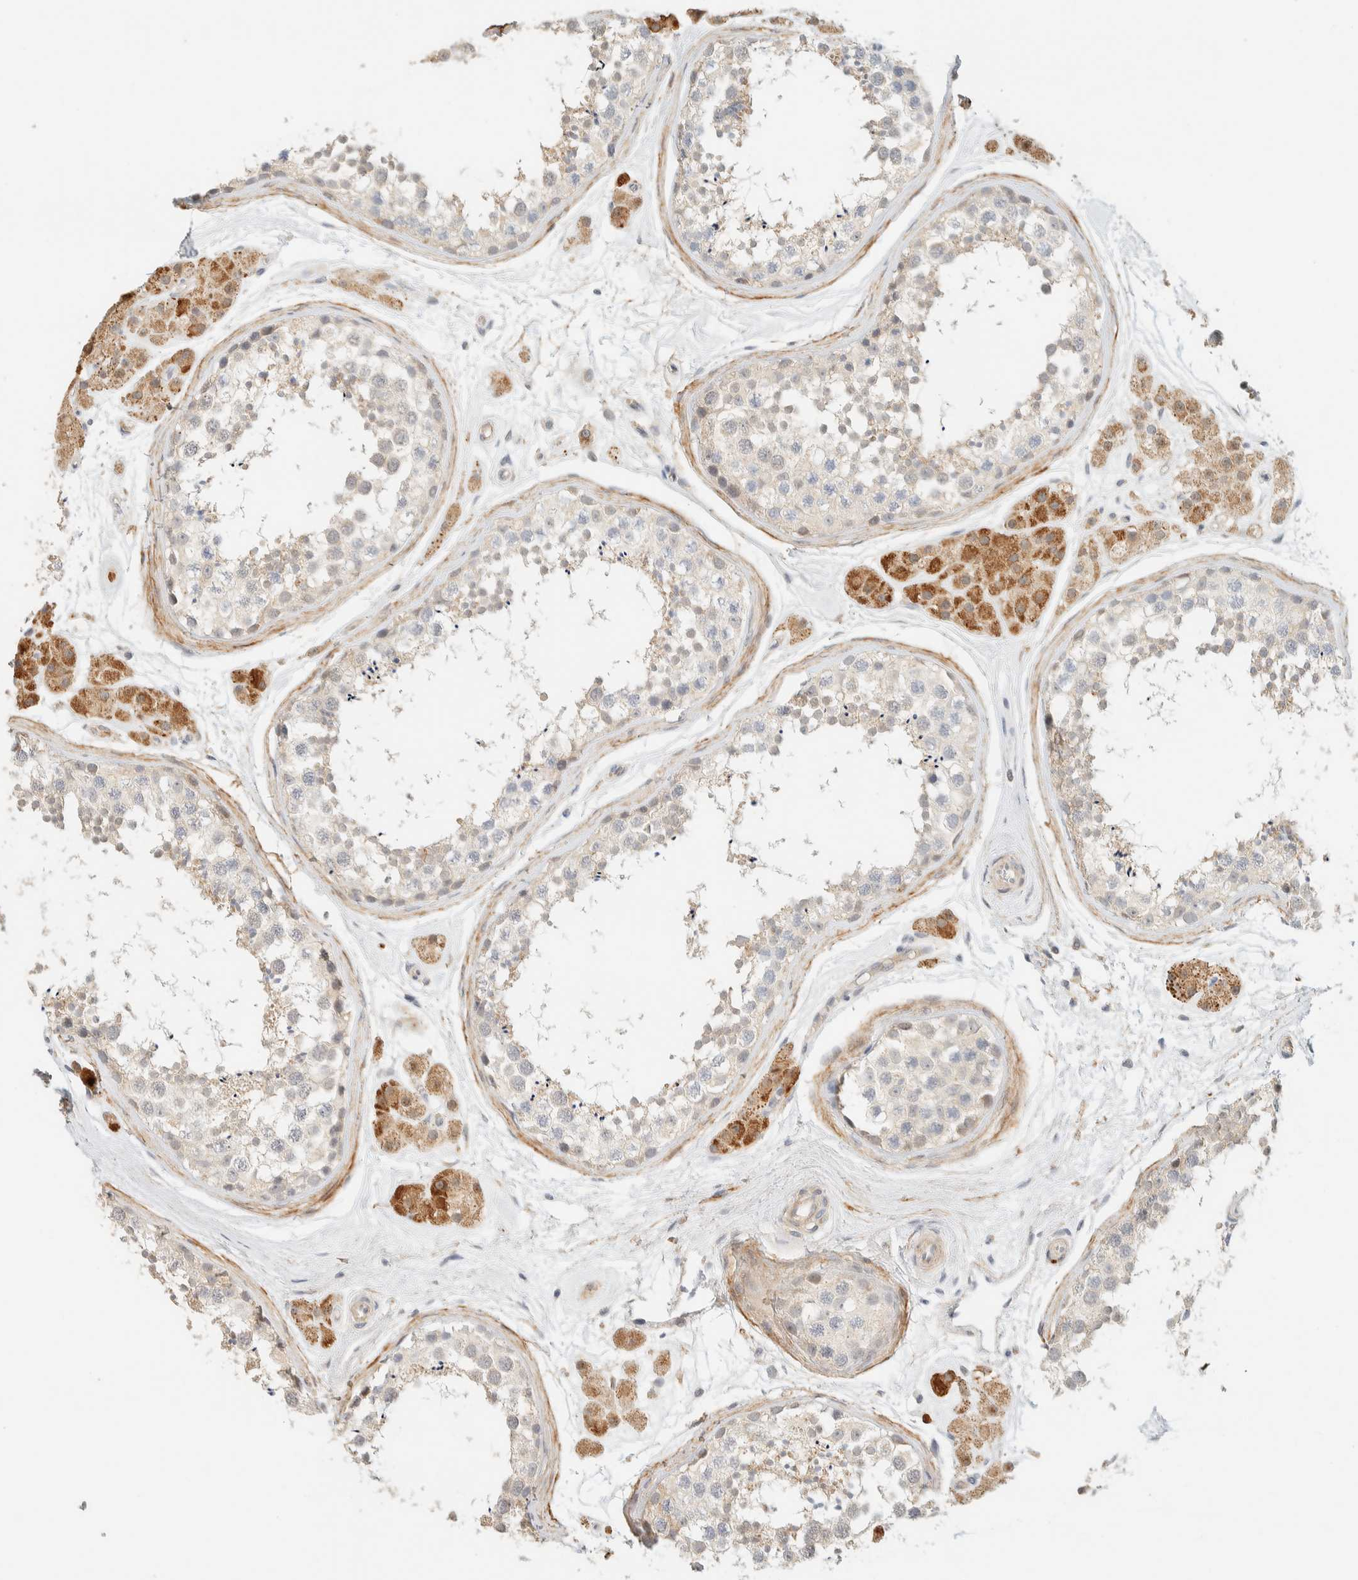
{"staining": {"intensity": "negative", "quantity": "none", "location": "none"}, "tissue": "testis", "cell_type": "Cells in seminiferous ducts", "image_type": "normal", "snomed": [{"axis": "morphology", "description": "Normal tissue, NOS"}, {"axis": "topography", "description": "Testis"}], "caption": "Immunohistochemistry (IHC) of unremarkable human testis reveals no expression in cells in seminiferous ducts. (DAB (3,3'-diaminobenzidine) immunohistochemistry visualized using brightfield microscopy, high magnification).", "gene": "TNK1", "patient": {"sex": "male", "age": 56}}